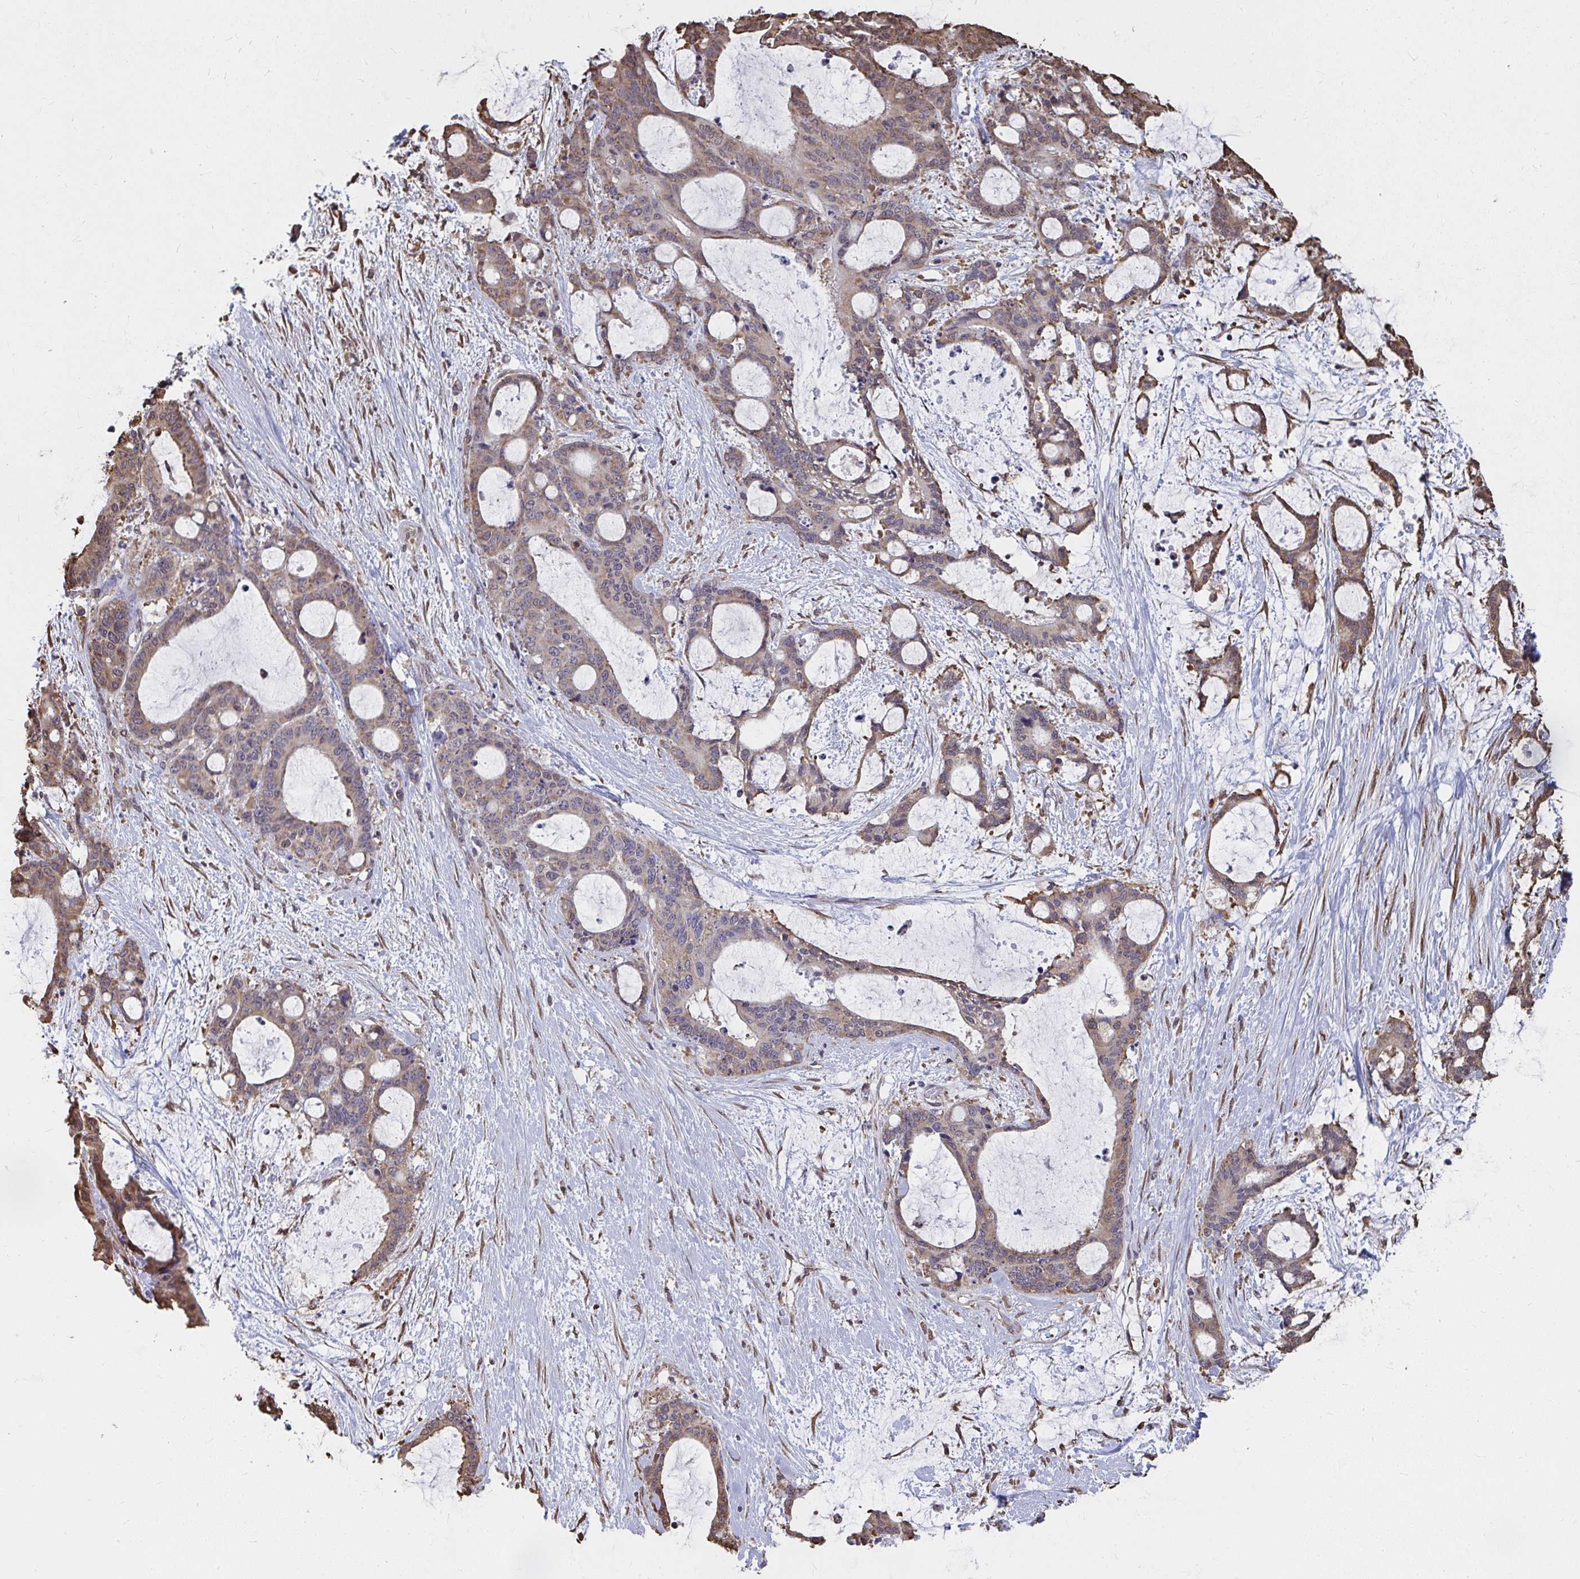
{"staining": {"intensity": "moderate", "quantity": "<25%", "location": "cytoplasmic/membranous"}, "tissue": "liver cancer", "cell_type": "Tumor cells", "image_type": "cancer", "snomed": [{"axis": "morphology", "description": "Normal tissue, NOS"}, {"axis": "morphology", "description": "Cholangiocarcinoma"}, {"axis": "topography", "description": "Liver"}, {"axis": "topography", "description": "Peripheral nerve tissue"}], "caption": "Protein expression by immunohistochemistry demonstrates moderate cytoplasmic/membranous staining in approximately <25% of tumor cells in cholangiocarcinoma (liver). The staining was performed using DAB (3,3'-diaminobenzidine), with brown indicating positive protein expression. Nuclei are stained blue with hematoxylin.", "gene": "SYNCRIP", "patient": {"sex": "female", "age": 73}}